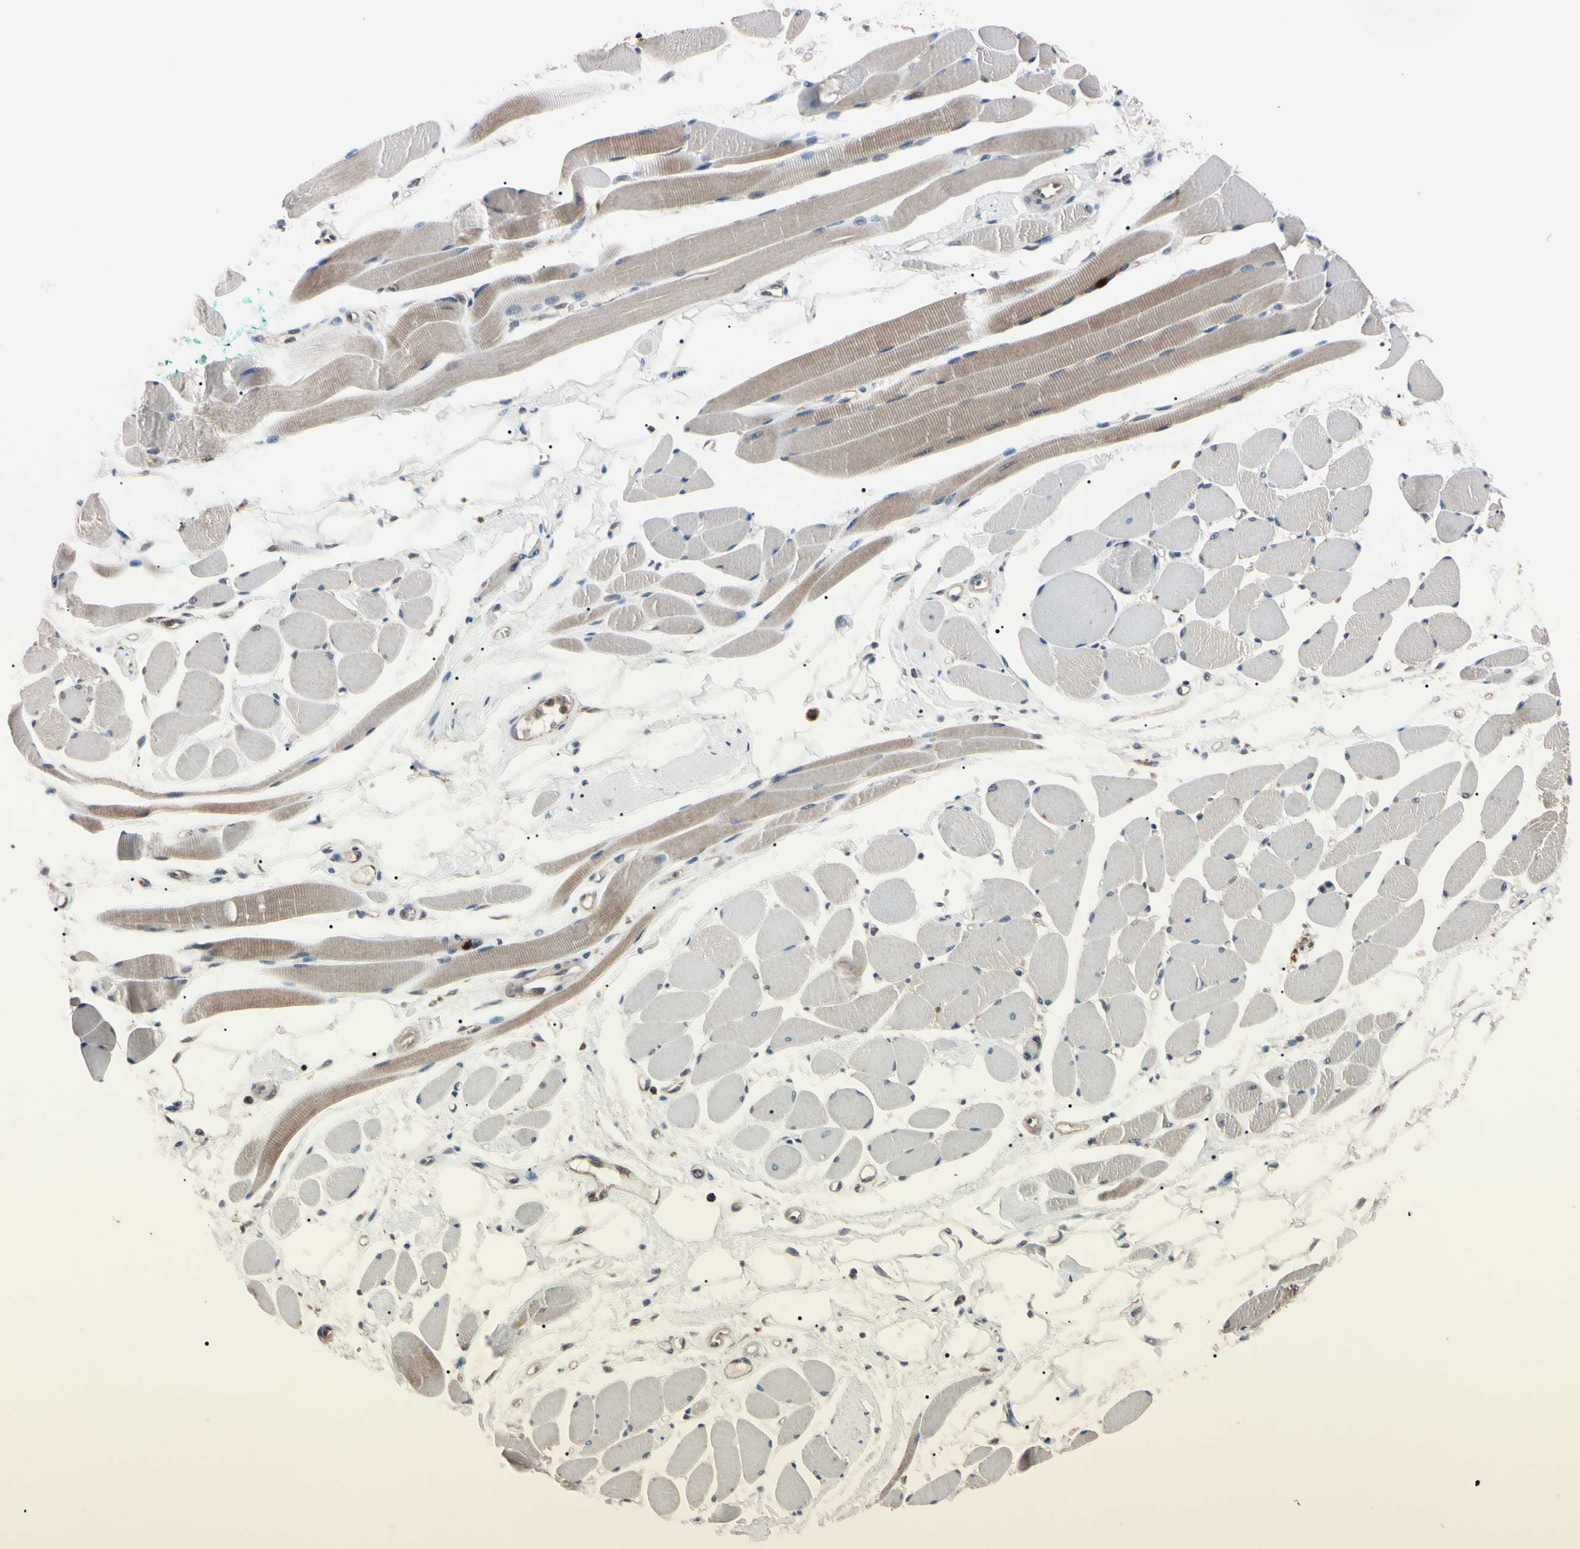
{"staining": {"intensity": "weak", "quantity": ">75%", "location": "cytoplasmic/membranous"}, "tissue": "skeletal muscle", "cell_type": "Myocytes", "image_type": "normal", "snomed": [{"axis": "morphology", "description": "Normal tissue, NOS"}, {"axis": "topography", "description": "Skeletal muscle"}, {"axis": "topography", "description": "Peripheral nerve tissue"}], "caption": "A histopathology image showing weak cytoplasmic/membranous staining in approximately >75% of myocytes in unremarkable skeletal muscle, as visualized by brown immunohistochemical staining.", "gene": "TNFRSF1A", "patient": {"sex": "female", "age": 84}}